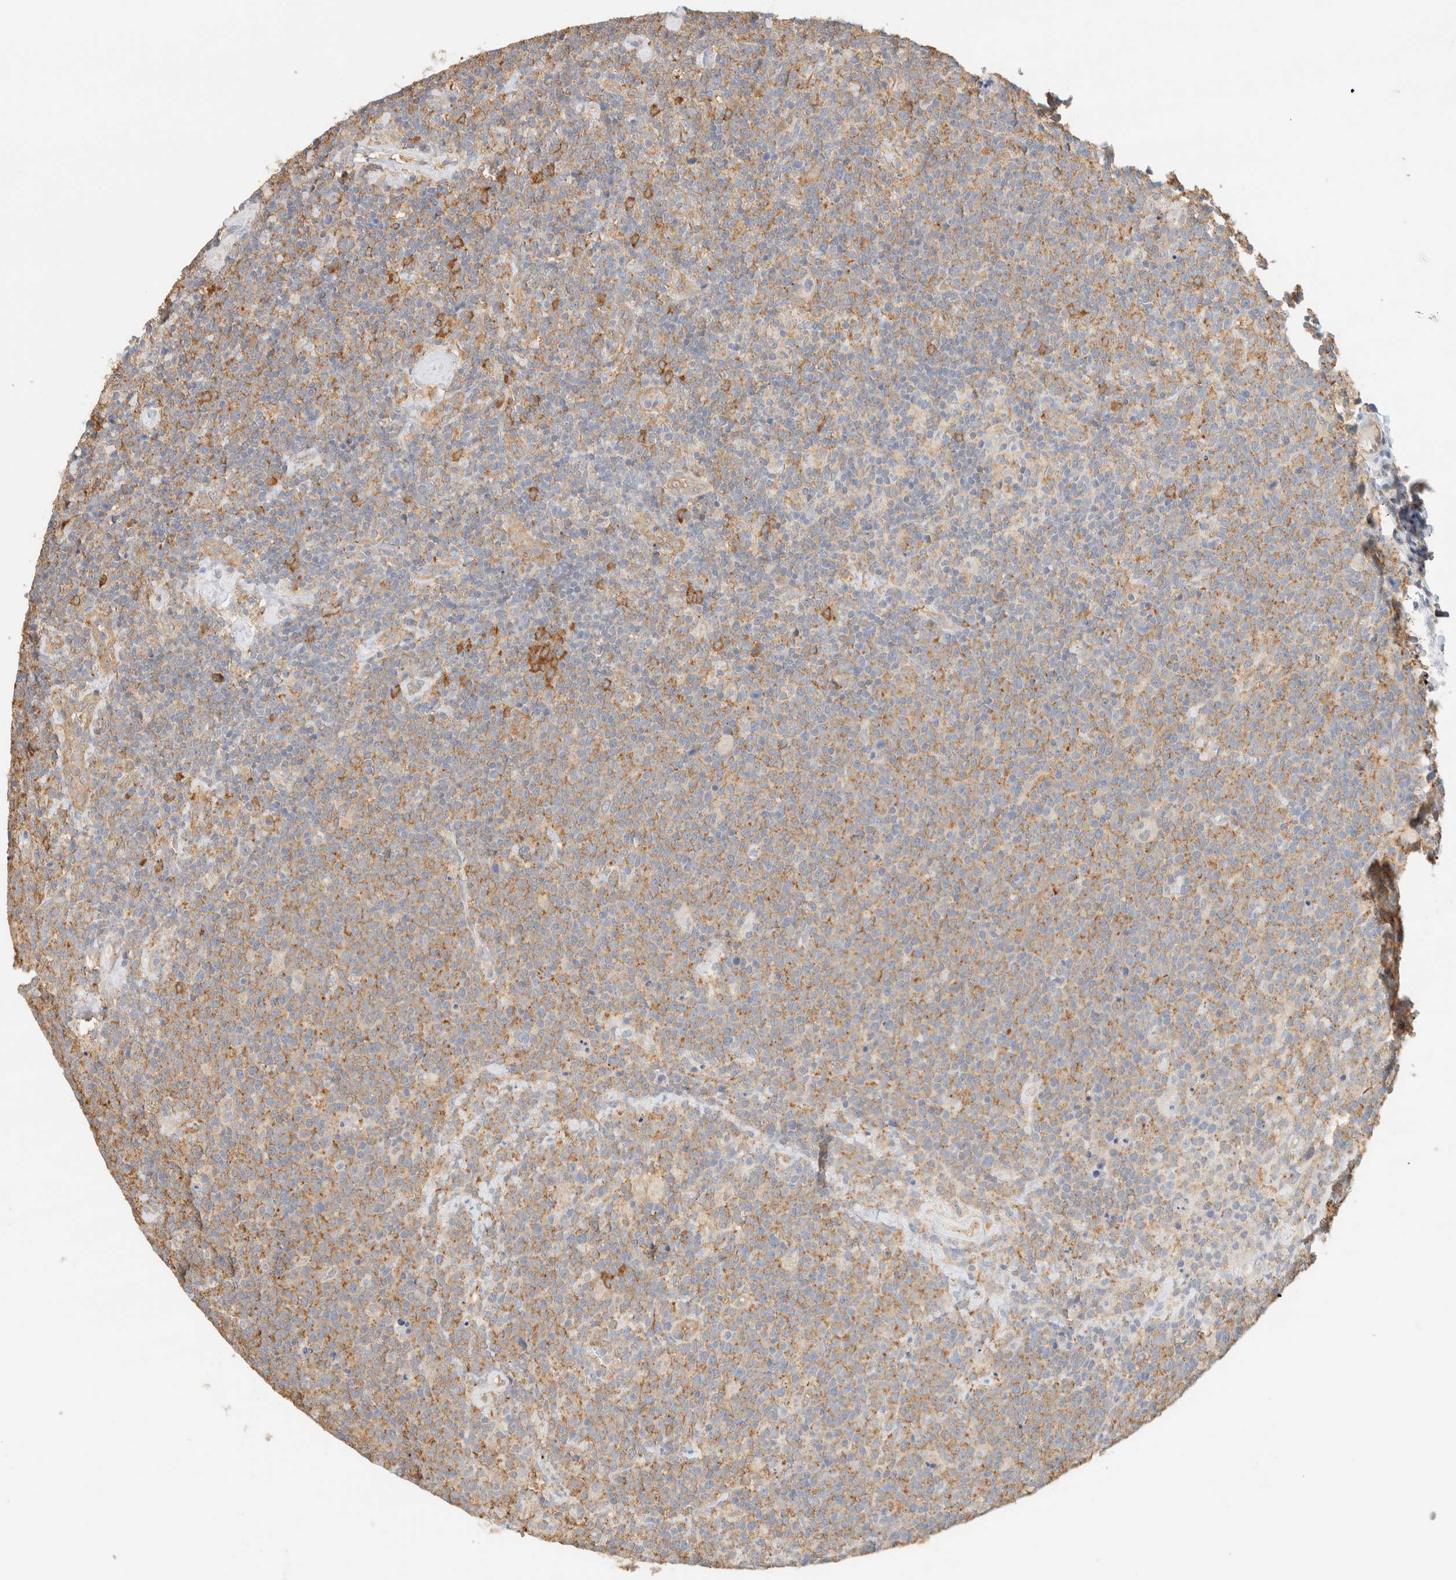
{"staining": {"intensity": "moderate", "quantity": ">75%", "location": "cytoplasmic/membranous"}, "tissue": "lymphoma", "cell_type": "Tumor cells", "image_type": "cancer", "snomed": [{"axis": "morphology", "description": "Malignant lymphoma, non-Hodgkin's type, High grade"}, {"axis": "topography", "description": "Lymph node"}], "caption": "There is medium levels of moderate cytoplasmic/membranous staining in tumor cells of high-grade malignant lymphoma, non-Hodgkin's type, as demonstrated by immunohistochemical staining (brown color).", "gene": "TBC1D8B", "patient": {"sex": "male", "age": 61}}